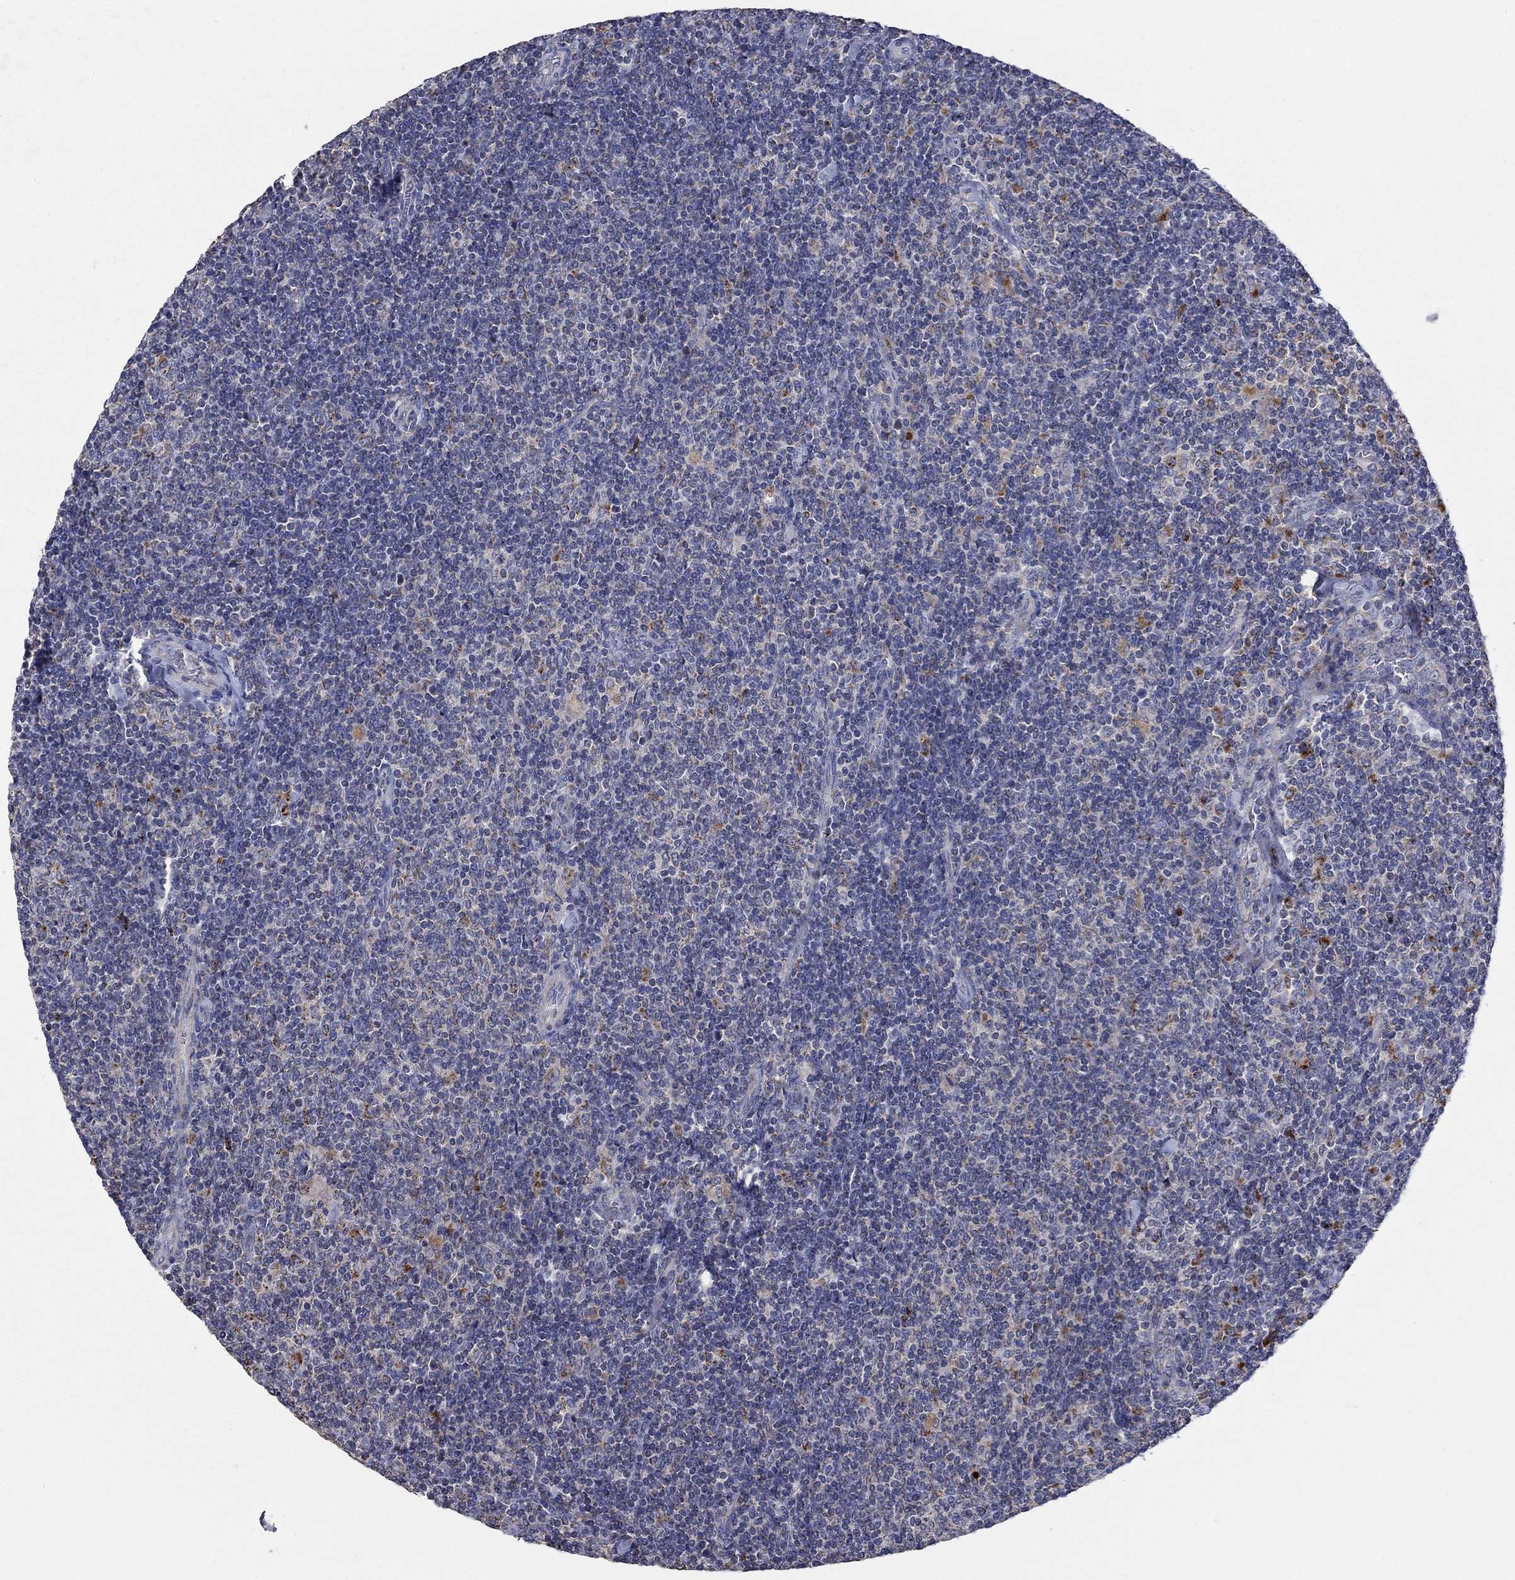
{"staining": {"intensity": "negative", "quantity": "none", "location": "none"}, "tissue": "lymphoma", "cell_type": "Tumor cells", "image_type": "cancer", "snomed": [{"axis": "morphology", "description": "Malignant lymphoma, non-Hodgkin's type, Low grade"}, {"axis": "topography", "description": "Lymph node"}], "caption": "Immunohistochemistry image of neoplastic tissue: malignant lymphoma, non-Hodgkin's type (low-grade) stained with DAB (3,3'-diaminobenzidine) demonstrates no significant protein positivity in tumor cells. (Brightfield microscopy of DAB IHC at high magnification).", "gene": "UGT8", "patient": {"sex": "male", "age": 52}}